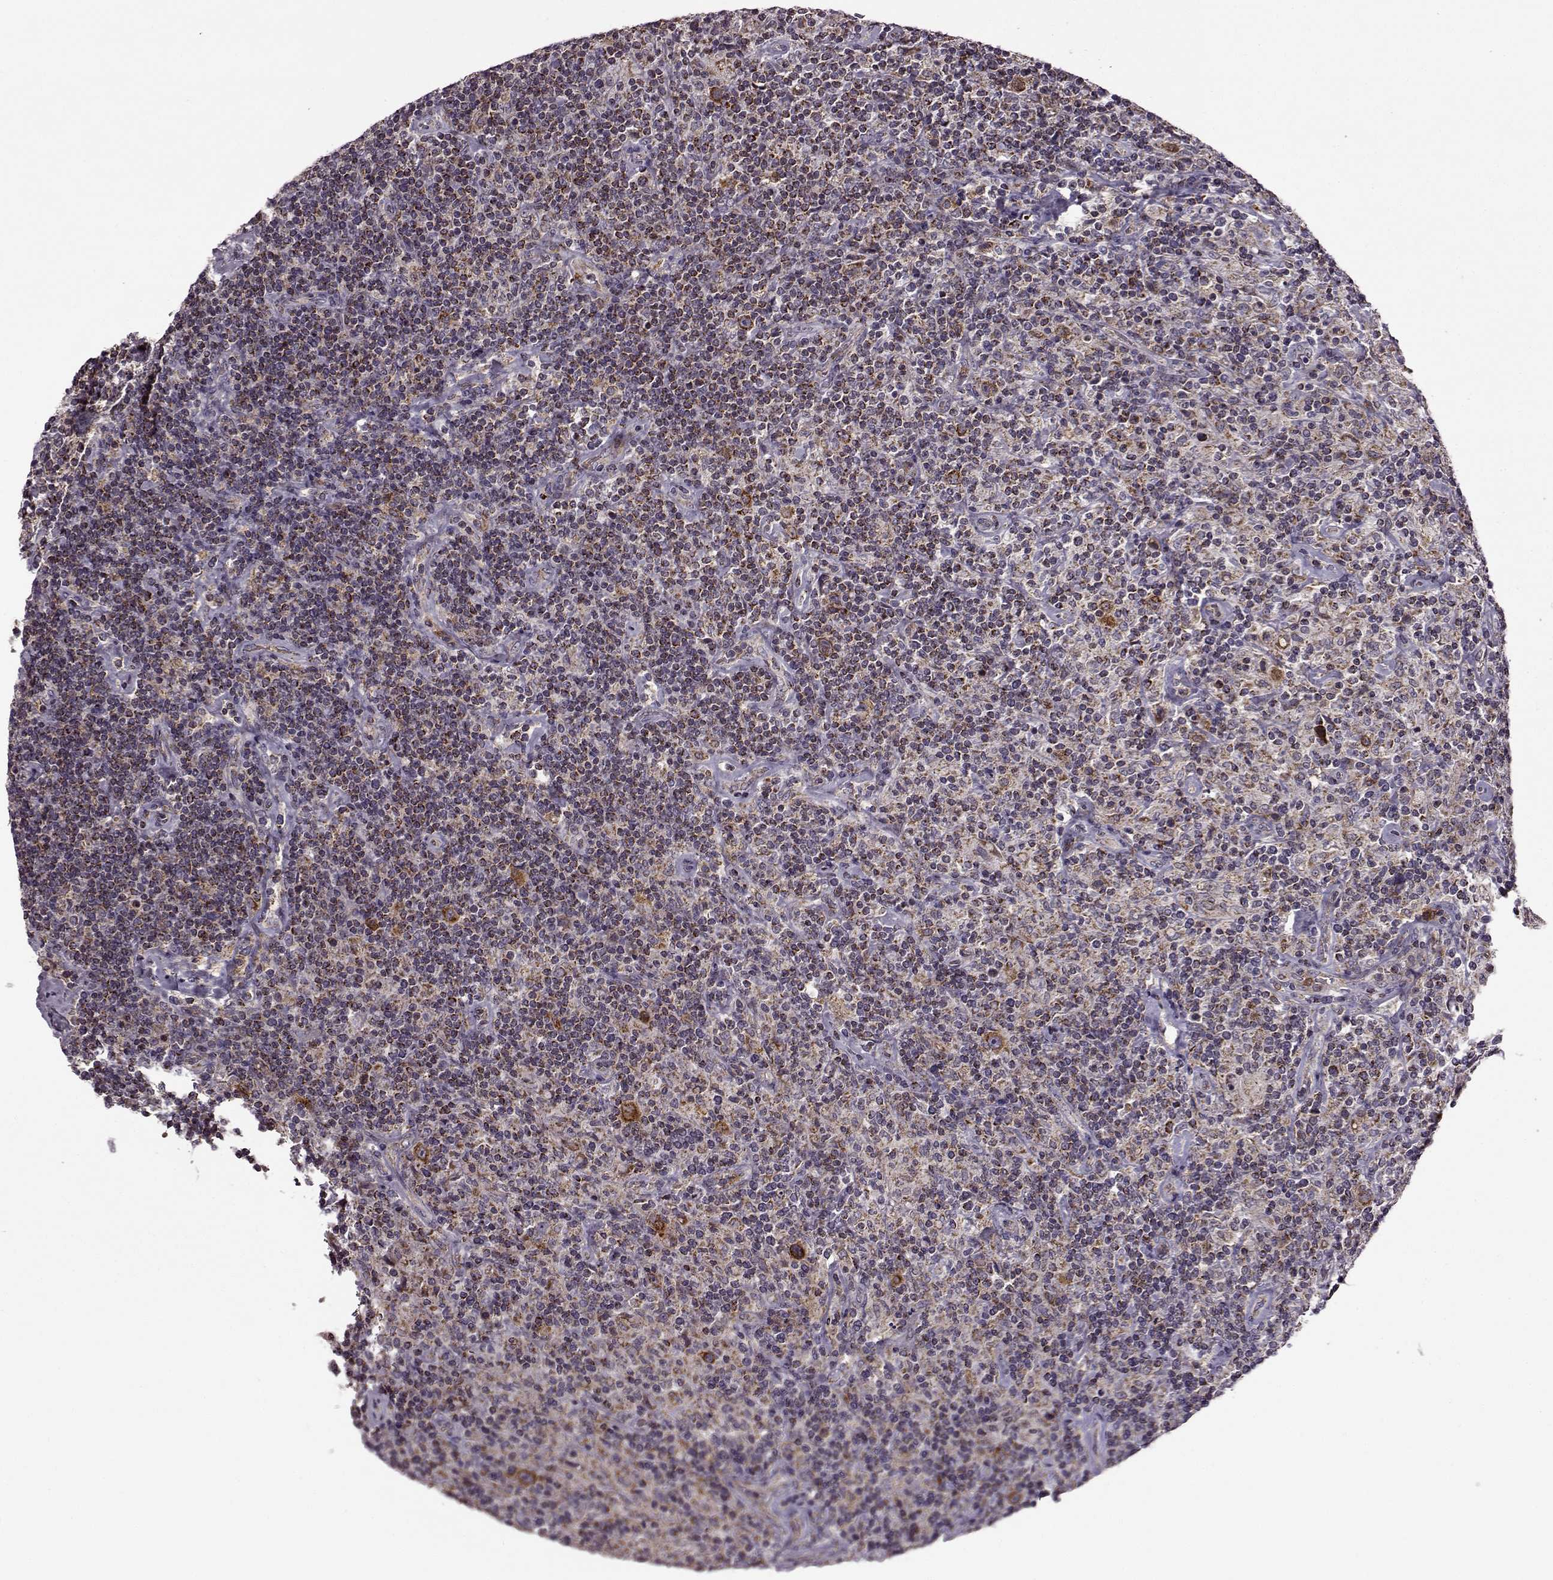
{"staining": {"intensity": "moderate", "quantity": ">75%", "location": "cytoplasmic/membranous"}, "tissue": "lymphoma", "cell_type": "Tumor cells", "image_type": "cancer", "snomed": [{"axis": "morphology", "description": "Hodgkin's disease, NOS"}, {"axis": "topography", "description": "Lymph node"}], "caption": "IHC image of human Hodgkin's disease stained for a protein (brown), which displays medium levels of moderate cytoplasmic/membranous expression in approximately >75% of tumor cells.", "gene": "MTSS1", "patient": {"sex": "male", "age": 70}}